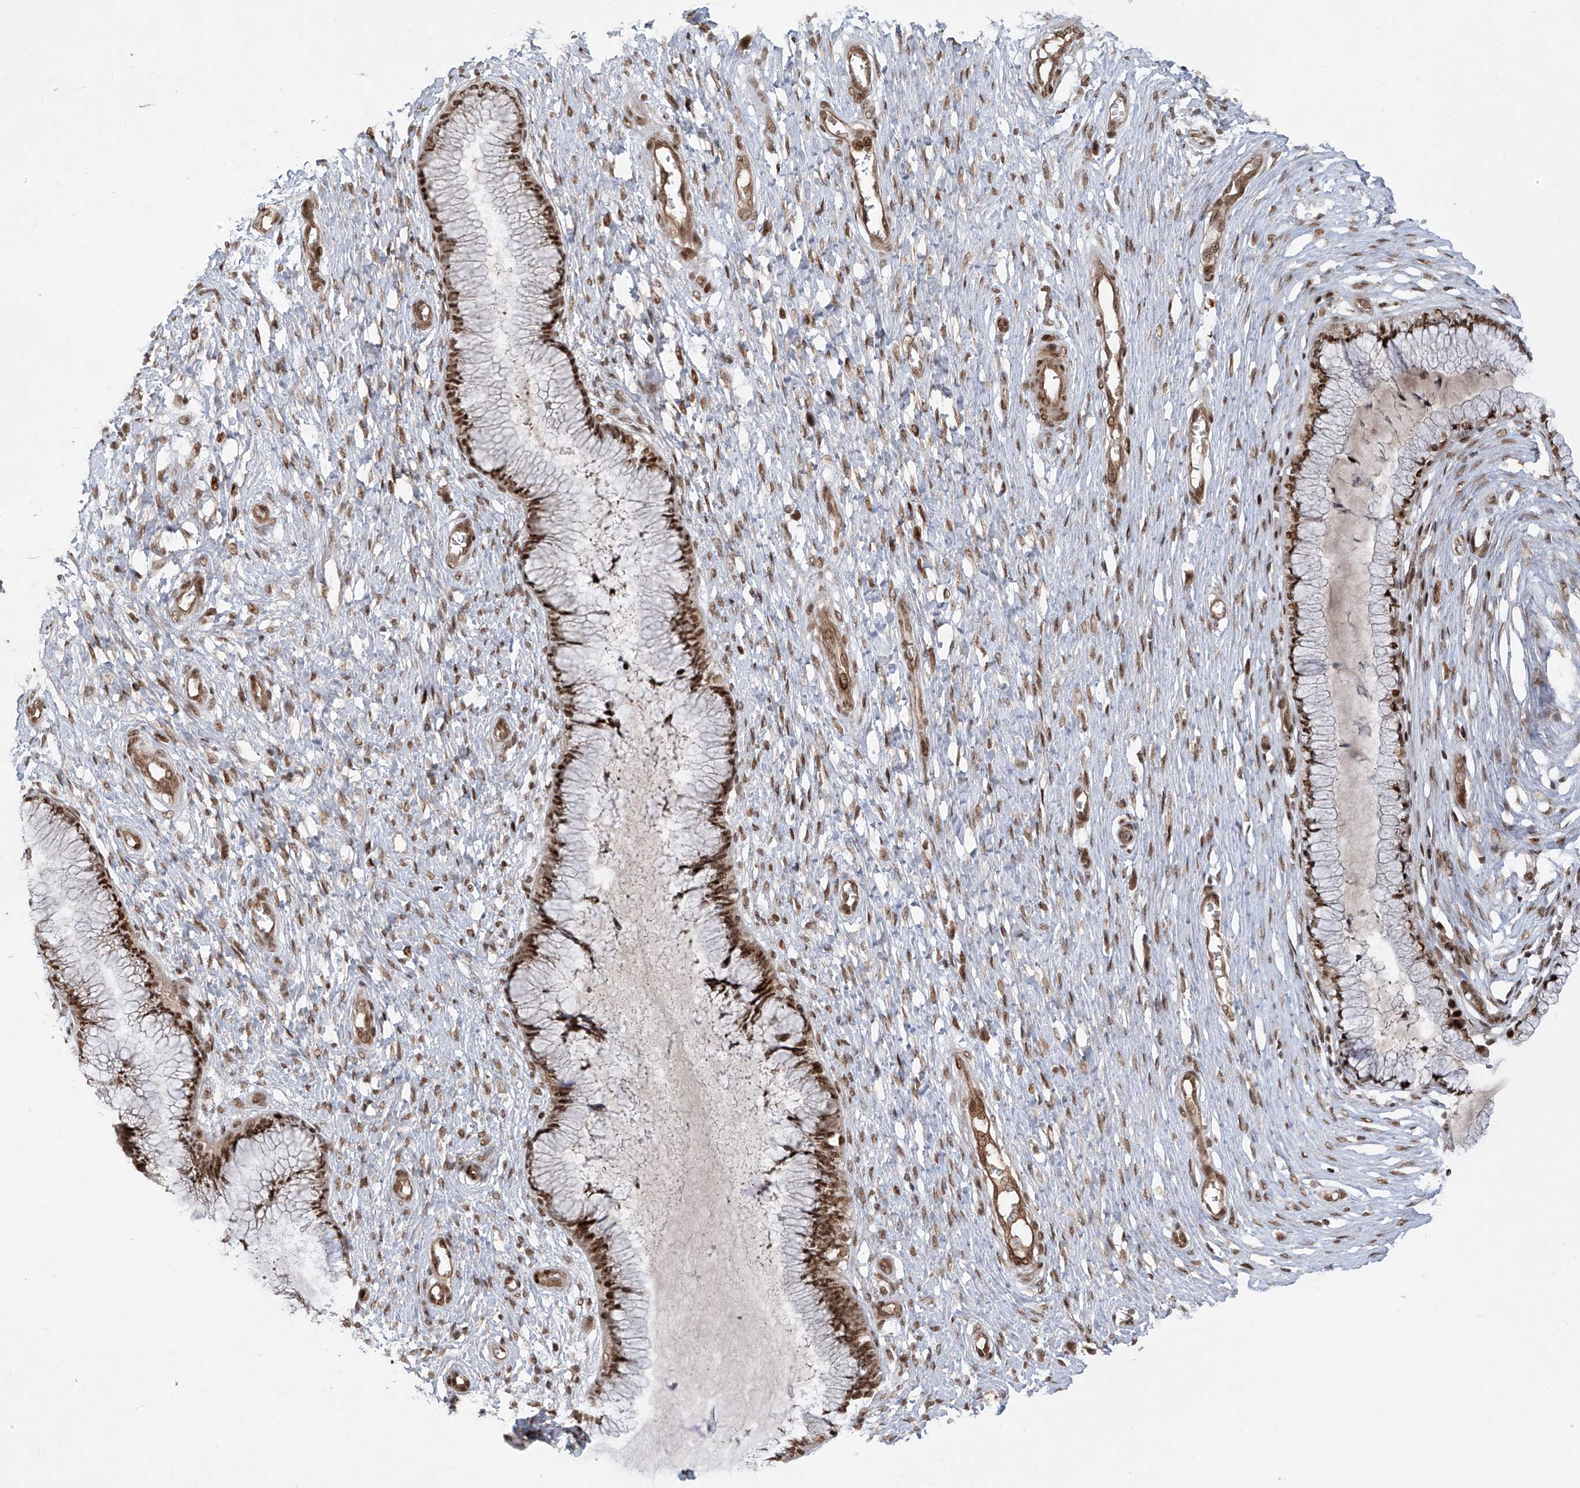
{"staining": {"intensity": "moderate", "quantity": ">75%", "location": "nuclear"}, "tissue": "cervix", "cell_type": "Glandular cells", "image_type": "normal", "snomed": [{"axis": "morphology", "description": "Normal tissue, NOS"}, {"axis": "topography", "description": "Cervix"}], "caption": "This is a micrograph of immunohistochemistry (IHC) staining of unremarkable cervix, which shows moderate positivity in the nuclear of glandular cells.", "gene": "ARHGEF3", "patient": {"sex": "female", "age": 55}}